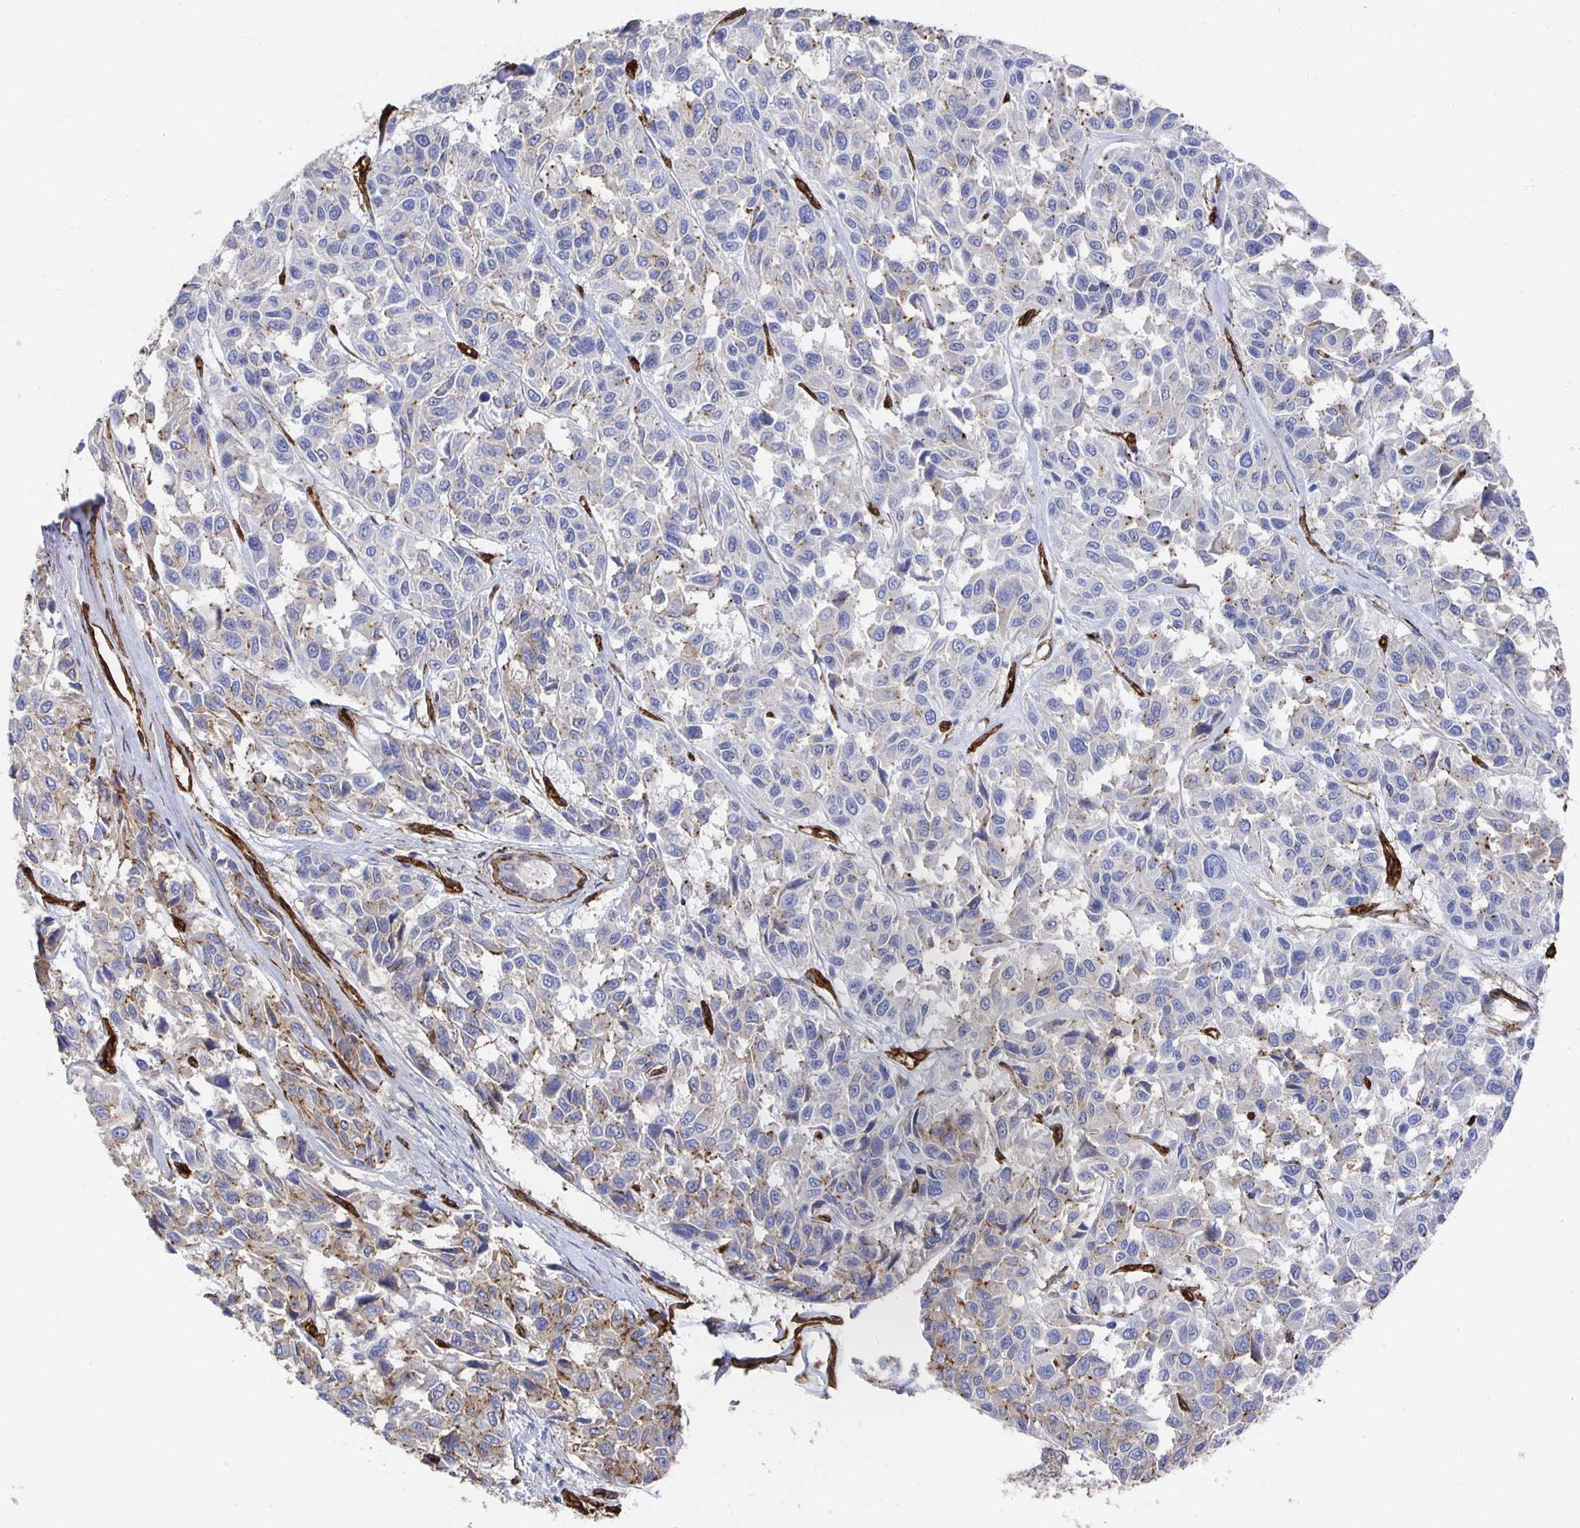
{"staining": {"intensity": "weak", "quantity": "<25%", "location": "cytoplasmic/membranous"}, "tissue": "melanoma", "cell_type": "Tumor cells", "image_type": "cancer", "snomed": [{"axis": "morphology", "description": "Malignant melanoma, NOS"}, {"axis": "topography", "description": "Skin"}], "caption": "A micrograph of human malignant melanoma is negative for staining in tumor cells.", "gene": "VIPR2", "patient": {"sex": "female", "age": 66}}